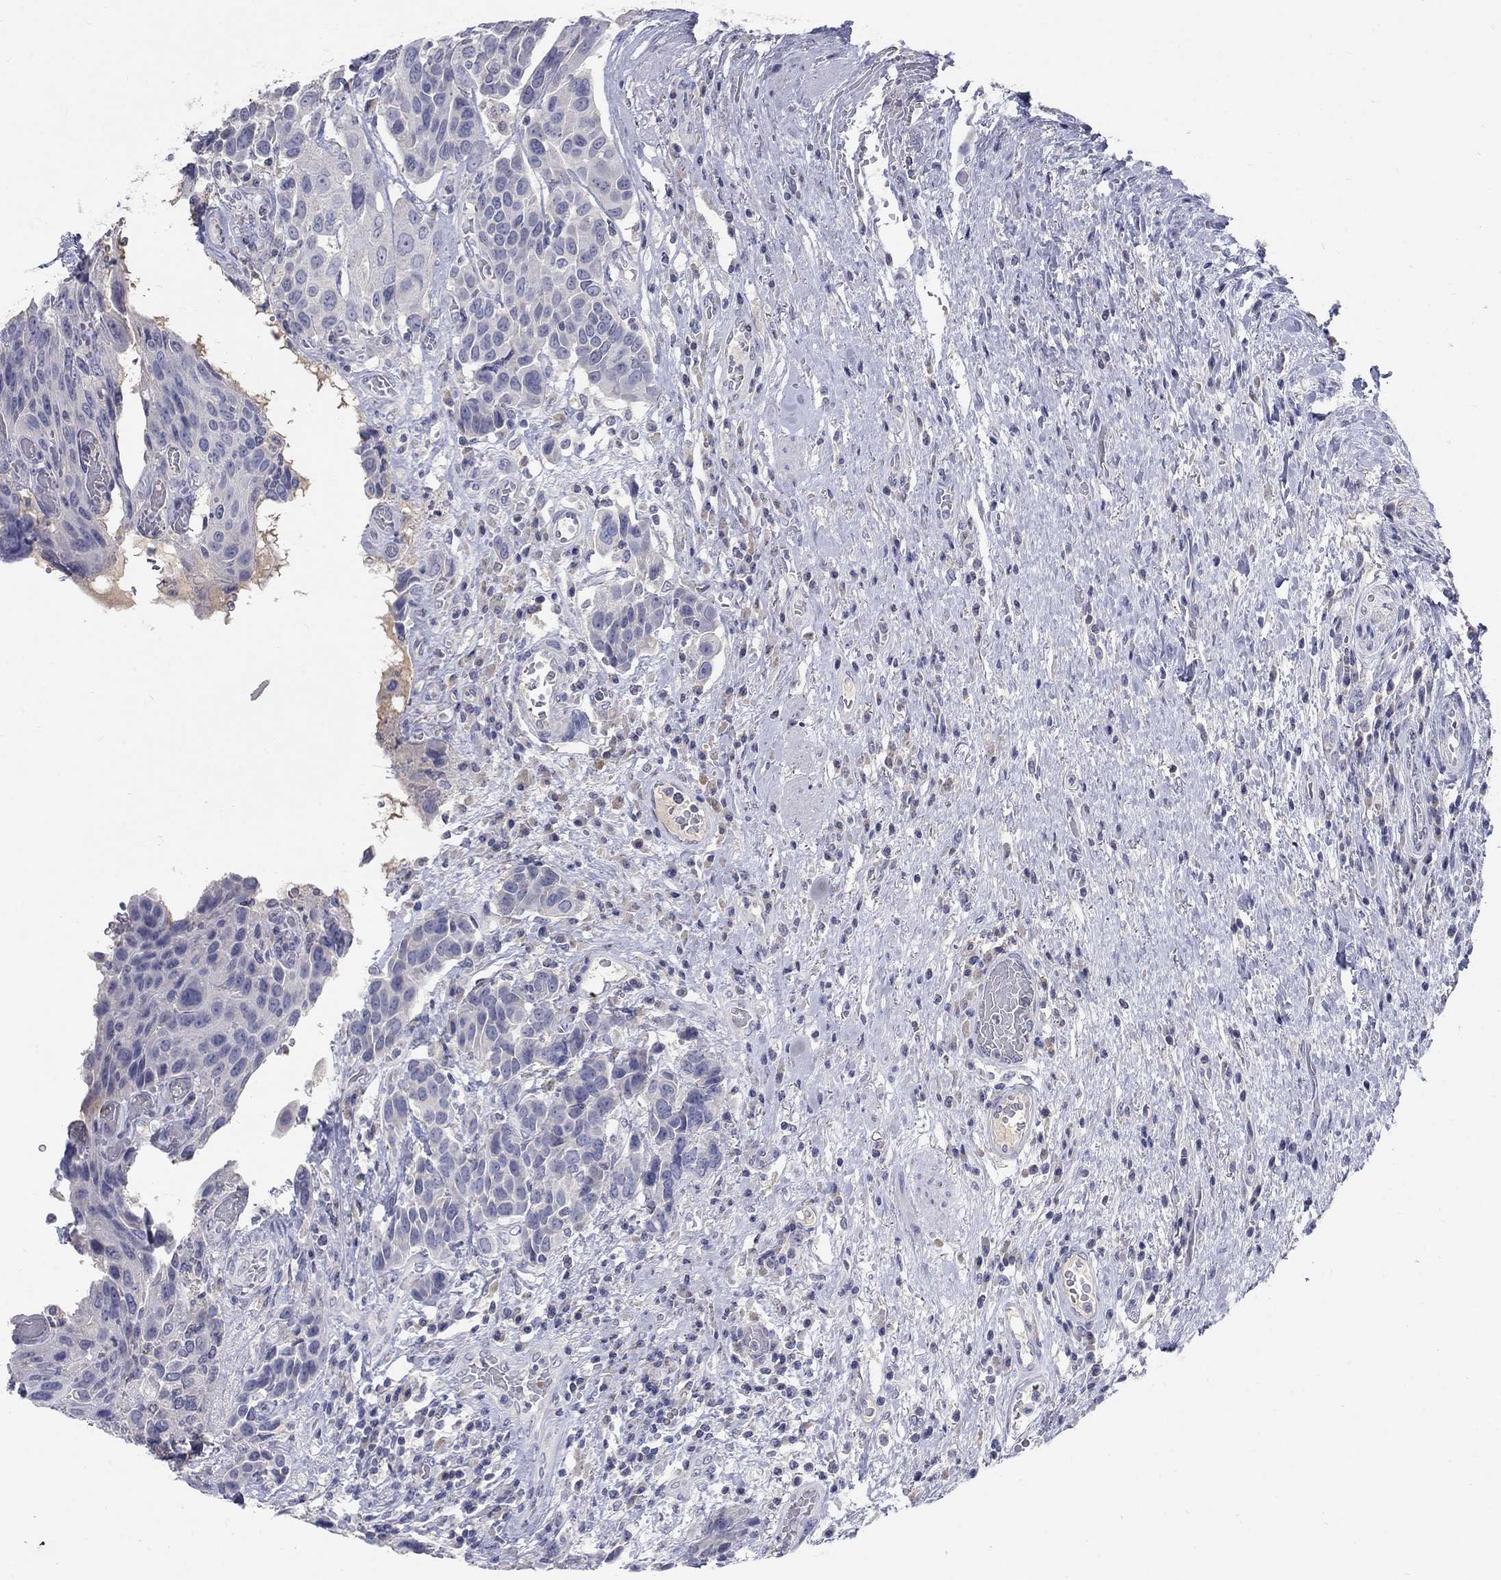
{"staining": {"intensity": "negative", "quantity": "none", "location": "none"}, "tissue": "urothelial cancer", "cell_type": "Tumor cells", "image_type": "cancer", "snomed": [{"axis": "morphology", "description": "Urothelial carcinoma, High grade"}, {"axis": "topography", "description": "Urinary bladder"}], "caption": "IHC image of neoplastic tissue: human urothelial cancer stained with DAB exhibits no significant protein expression in tumor cells.", "gene": "PTH1R", "patient": {"sex": "female", "age": 70}}